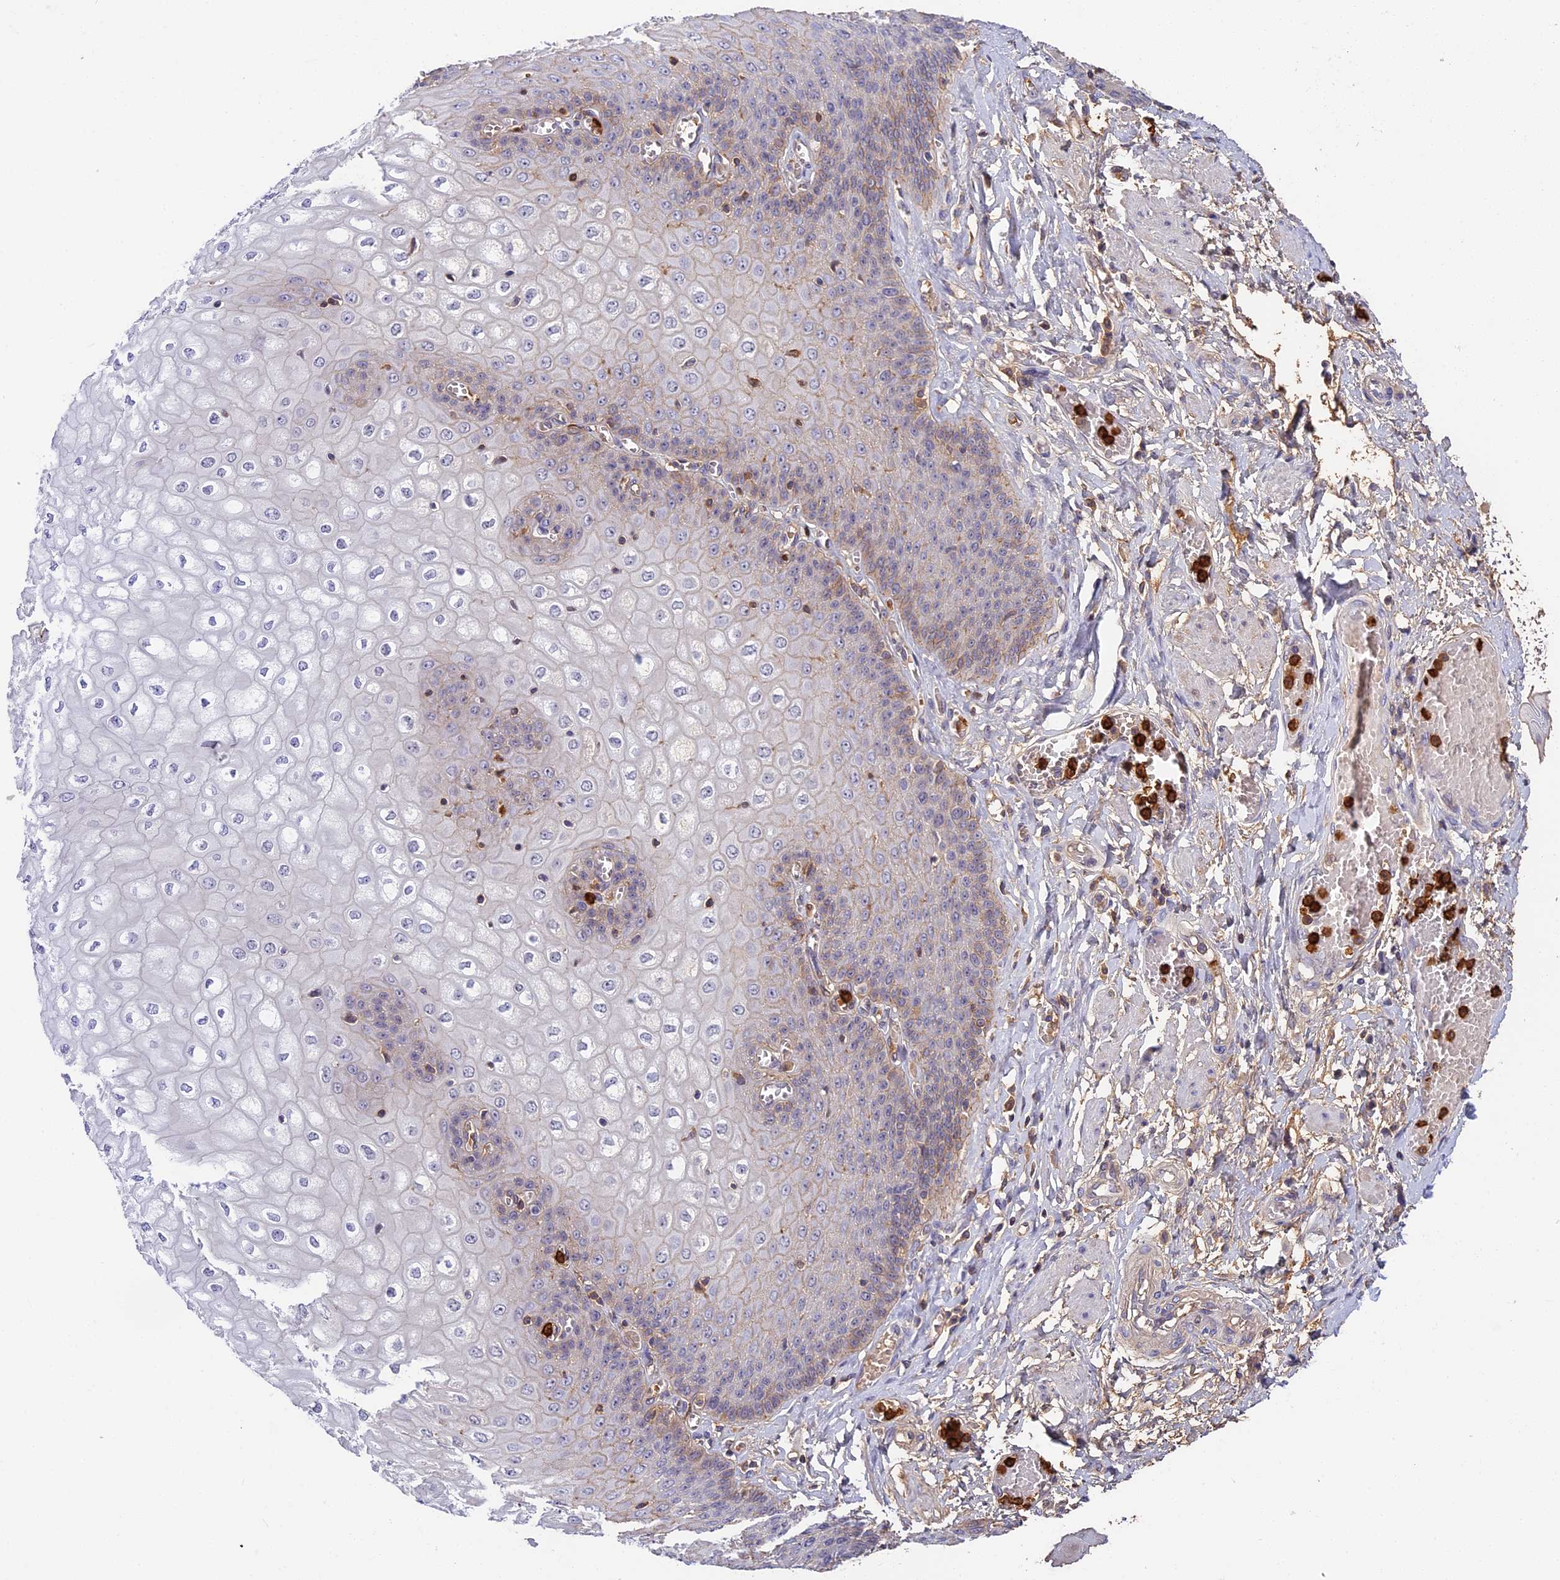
{"staining": {"intensity": "moderate", "quantity": "25%-75%", "location": "cytoplasmic/membranous"}, "tissue": "esophagus", "cell_type": "Squamous epithelial cells", "image_type": "normal", "snomed": [{"axis": "morphology", "description": "Normal tissue, NOS"}, {"axis": "topography", "description": "Esophagus"}], "caption": "Immunohistochemical staining of benign human esophagus demonstrates 25%-75% levels of moderate cytoplasmic/membranous protein staining in approximately 25%-75% of squamous epithelial cells.", "gene": "ADGRD1", "patient": {"sex": "male", "age": 60}}